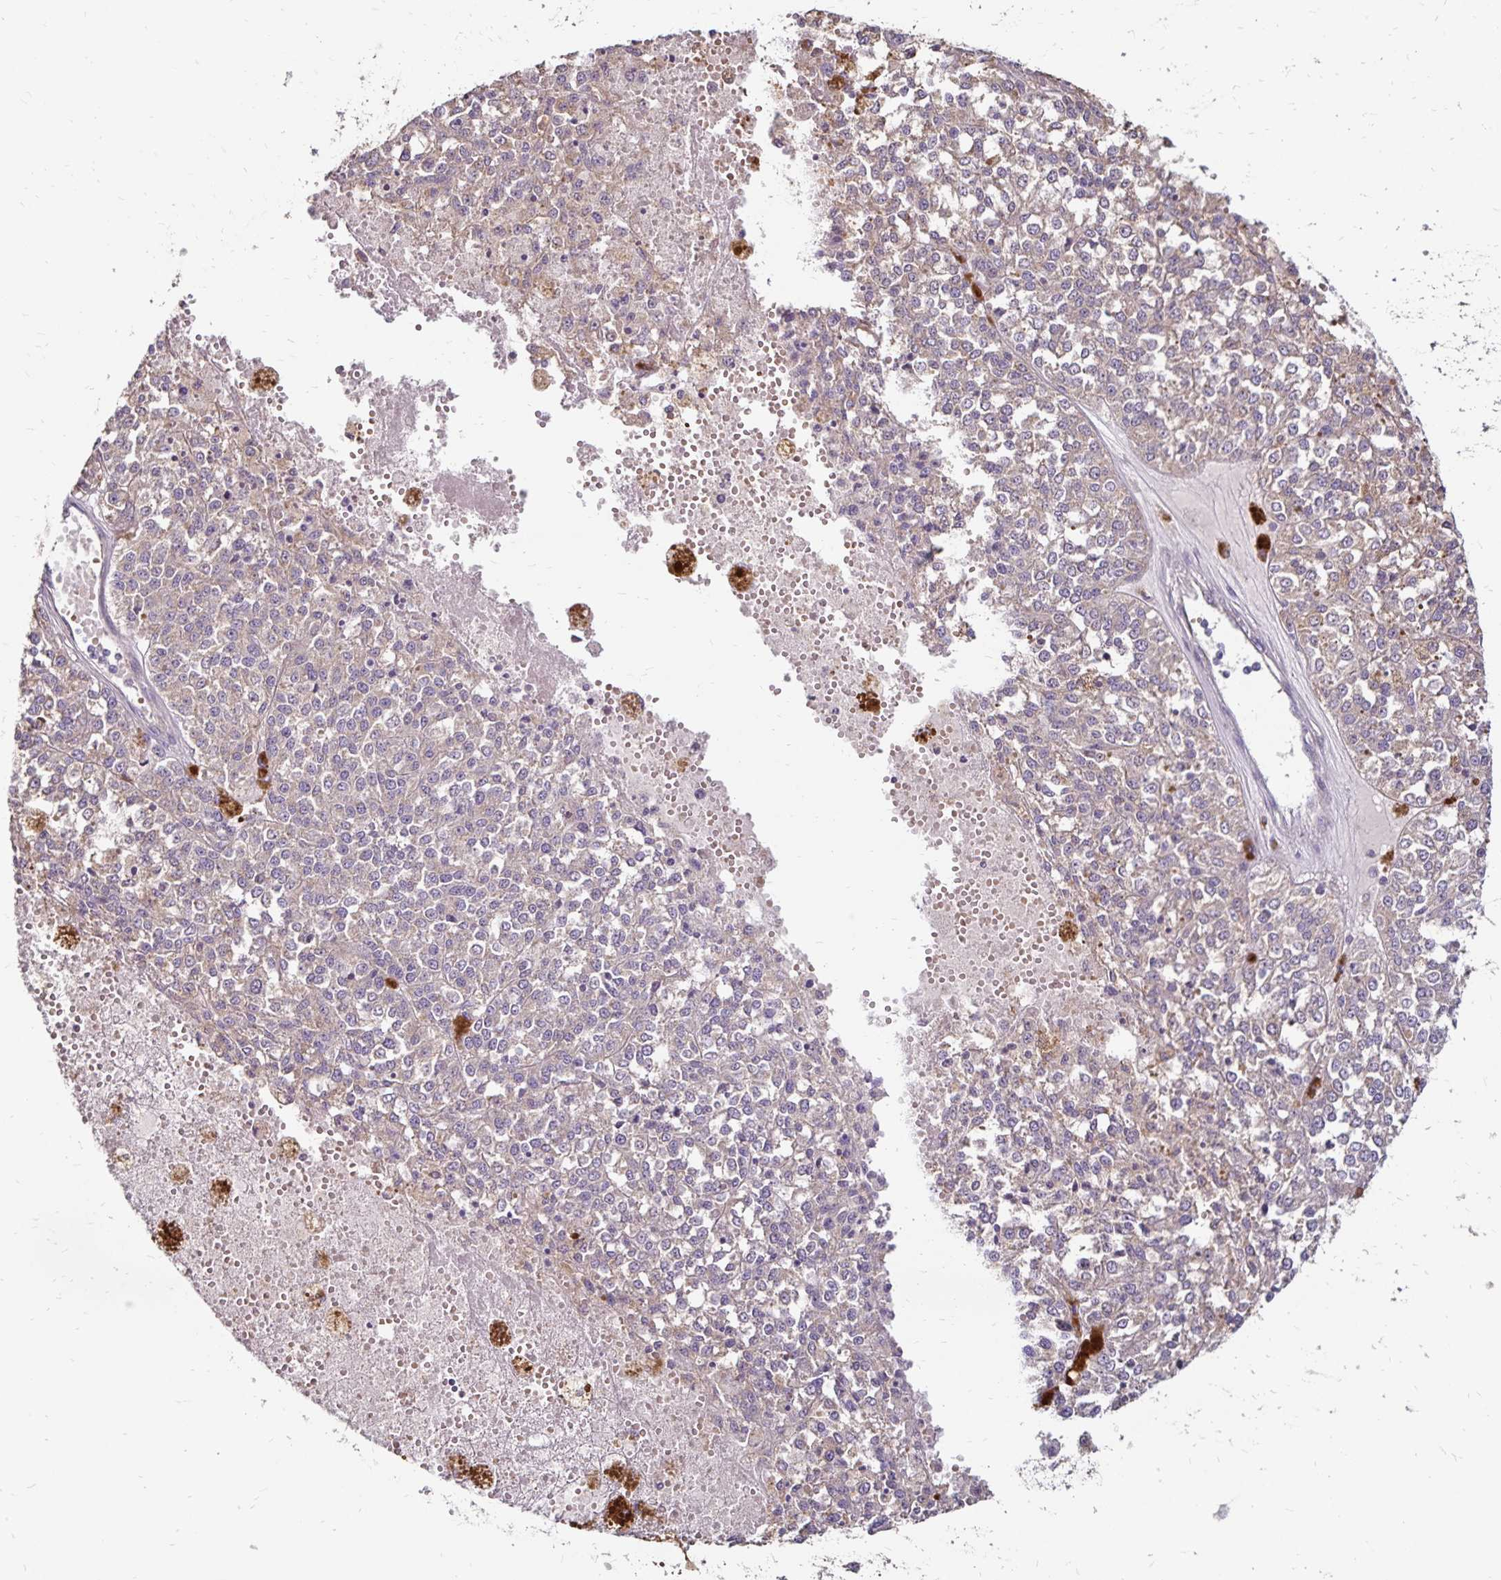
{"staining": {"intensity": "weak", "quantity": "25%-75%", "location": "cytoplasmic/membranous"}, "tissue": "melanoma", "cell_type": "Tumor cells", "image_type": "cancer", "snomed": [{"axis": "morphology", "description": "Malignant melanoma, Metastatic site"}, {"axis": "topography", "description": "Lymph node"}], "caption": "Immunohistochemical staining of malignant melanoma (metastatic site) demonstrates low levels of weak cytoplasmic/membranous protein expression in about 25%-75% of tumor cells. The staining is performed using DAB (3,3'-diaminobenzidine) brown chromogen to label protein expression. The nuclei are counter-stained blue using hematoxylin.", "gene": "EMC10", "patient": {"sex": "female", "age": 64}}